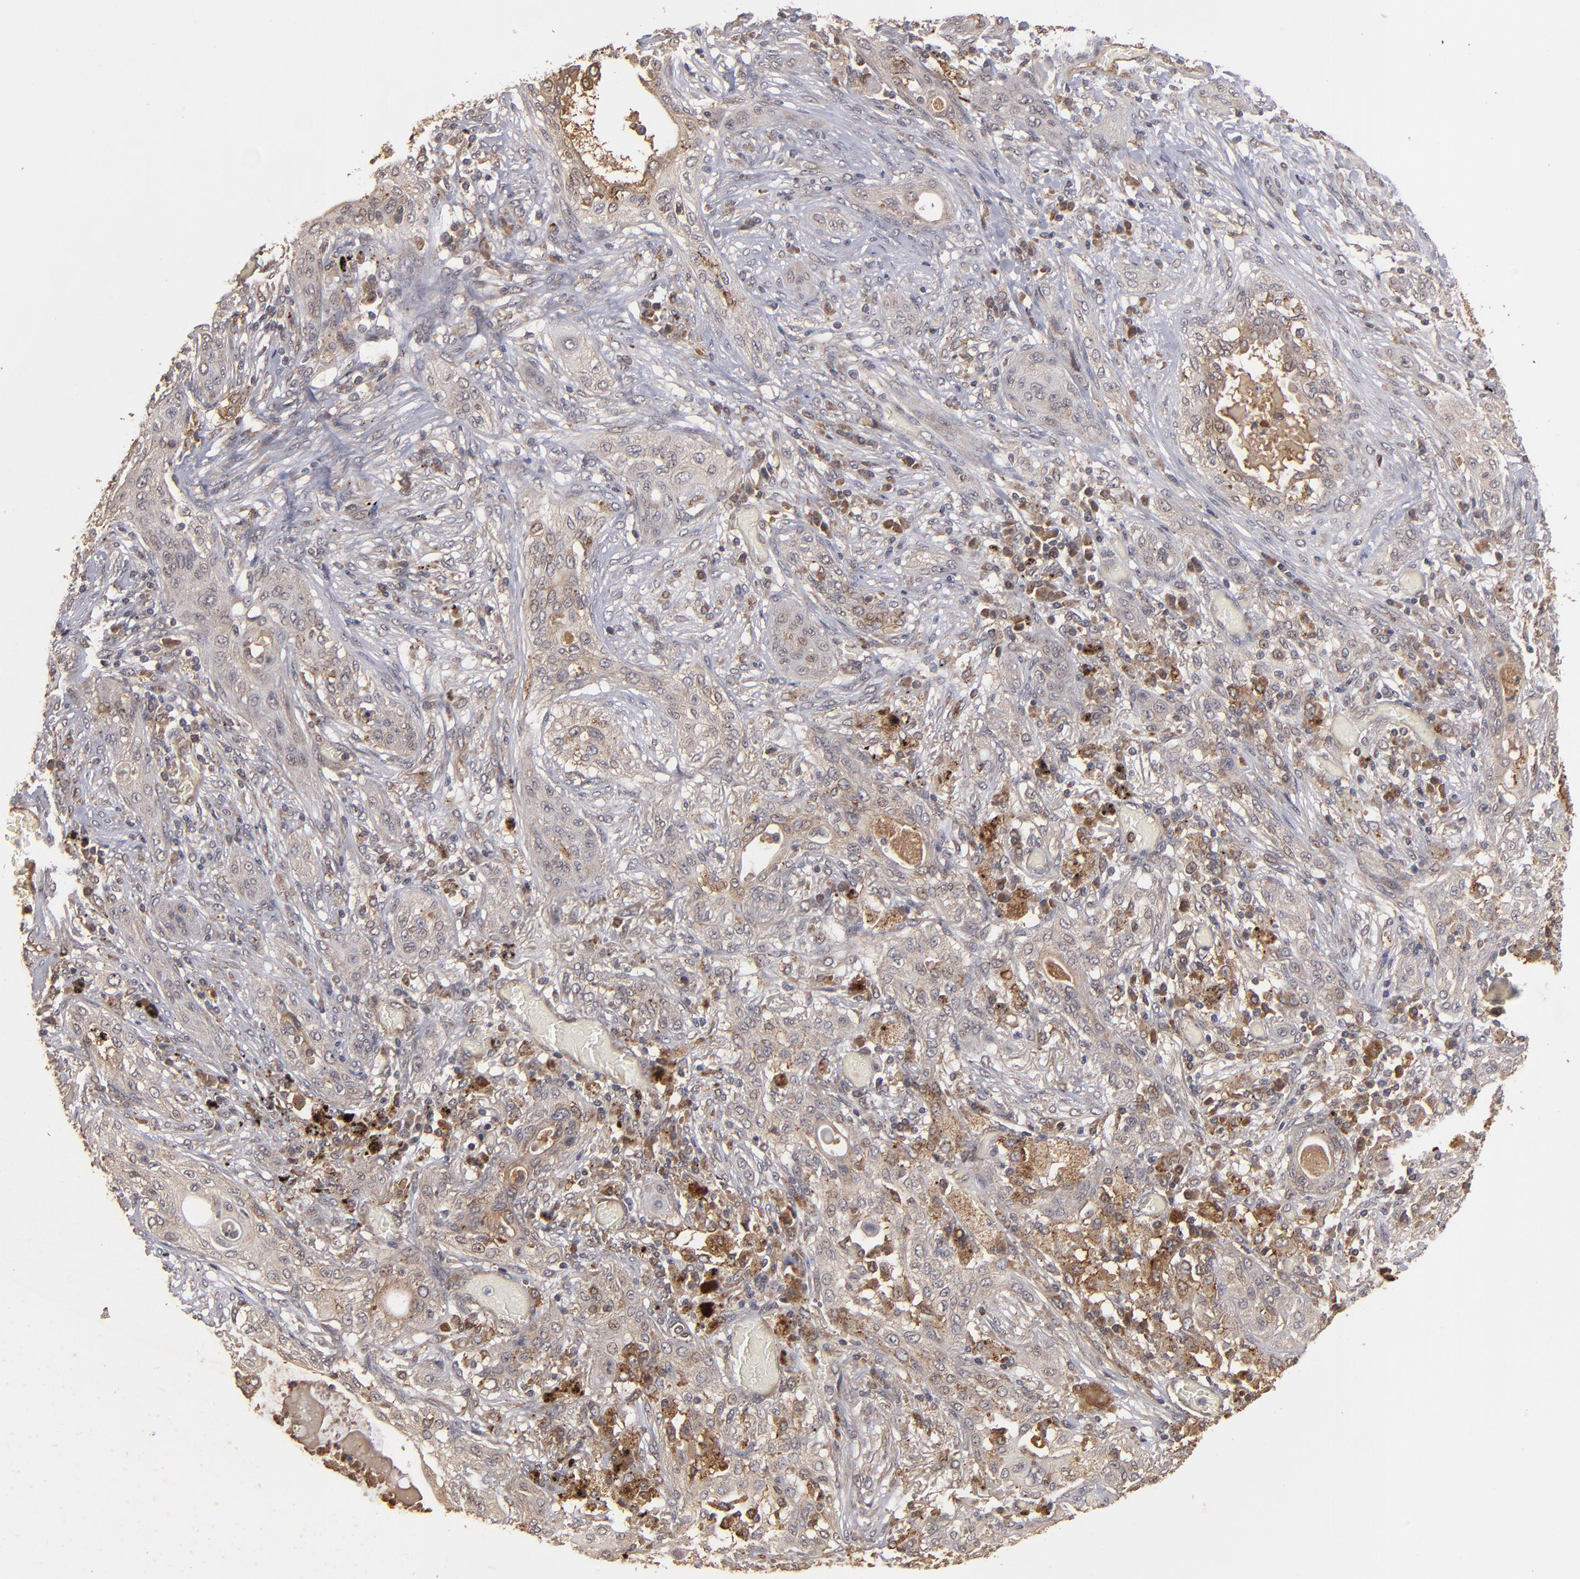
{"staining": {"intensity": "weak", "quantity": ">75%", "location": "cytoplasmic/membranous"}, "tissue": "lung cancer", "cell_type": "Tumor cells", "image_type": "cancer", "snomed": [{"axis": "morphology", "description": "Squamous cell carcinoma, NOS"}, {"axis": "topography", "description": "Lung"}], "caption": "This histopathology image shows immunohistochemistry (IHC) staining of human squamous cell carcinoma (lung), with low weak cytoplasmic/membranous expression in approximately >75% of tumor cells.", "gene": "TENM1", "patient": {"sex": "female", "age": 47}}